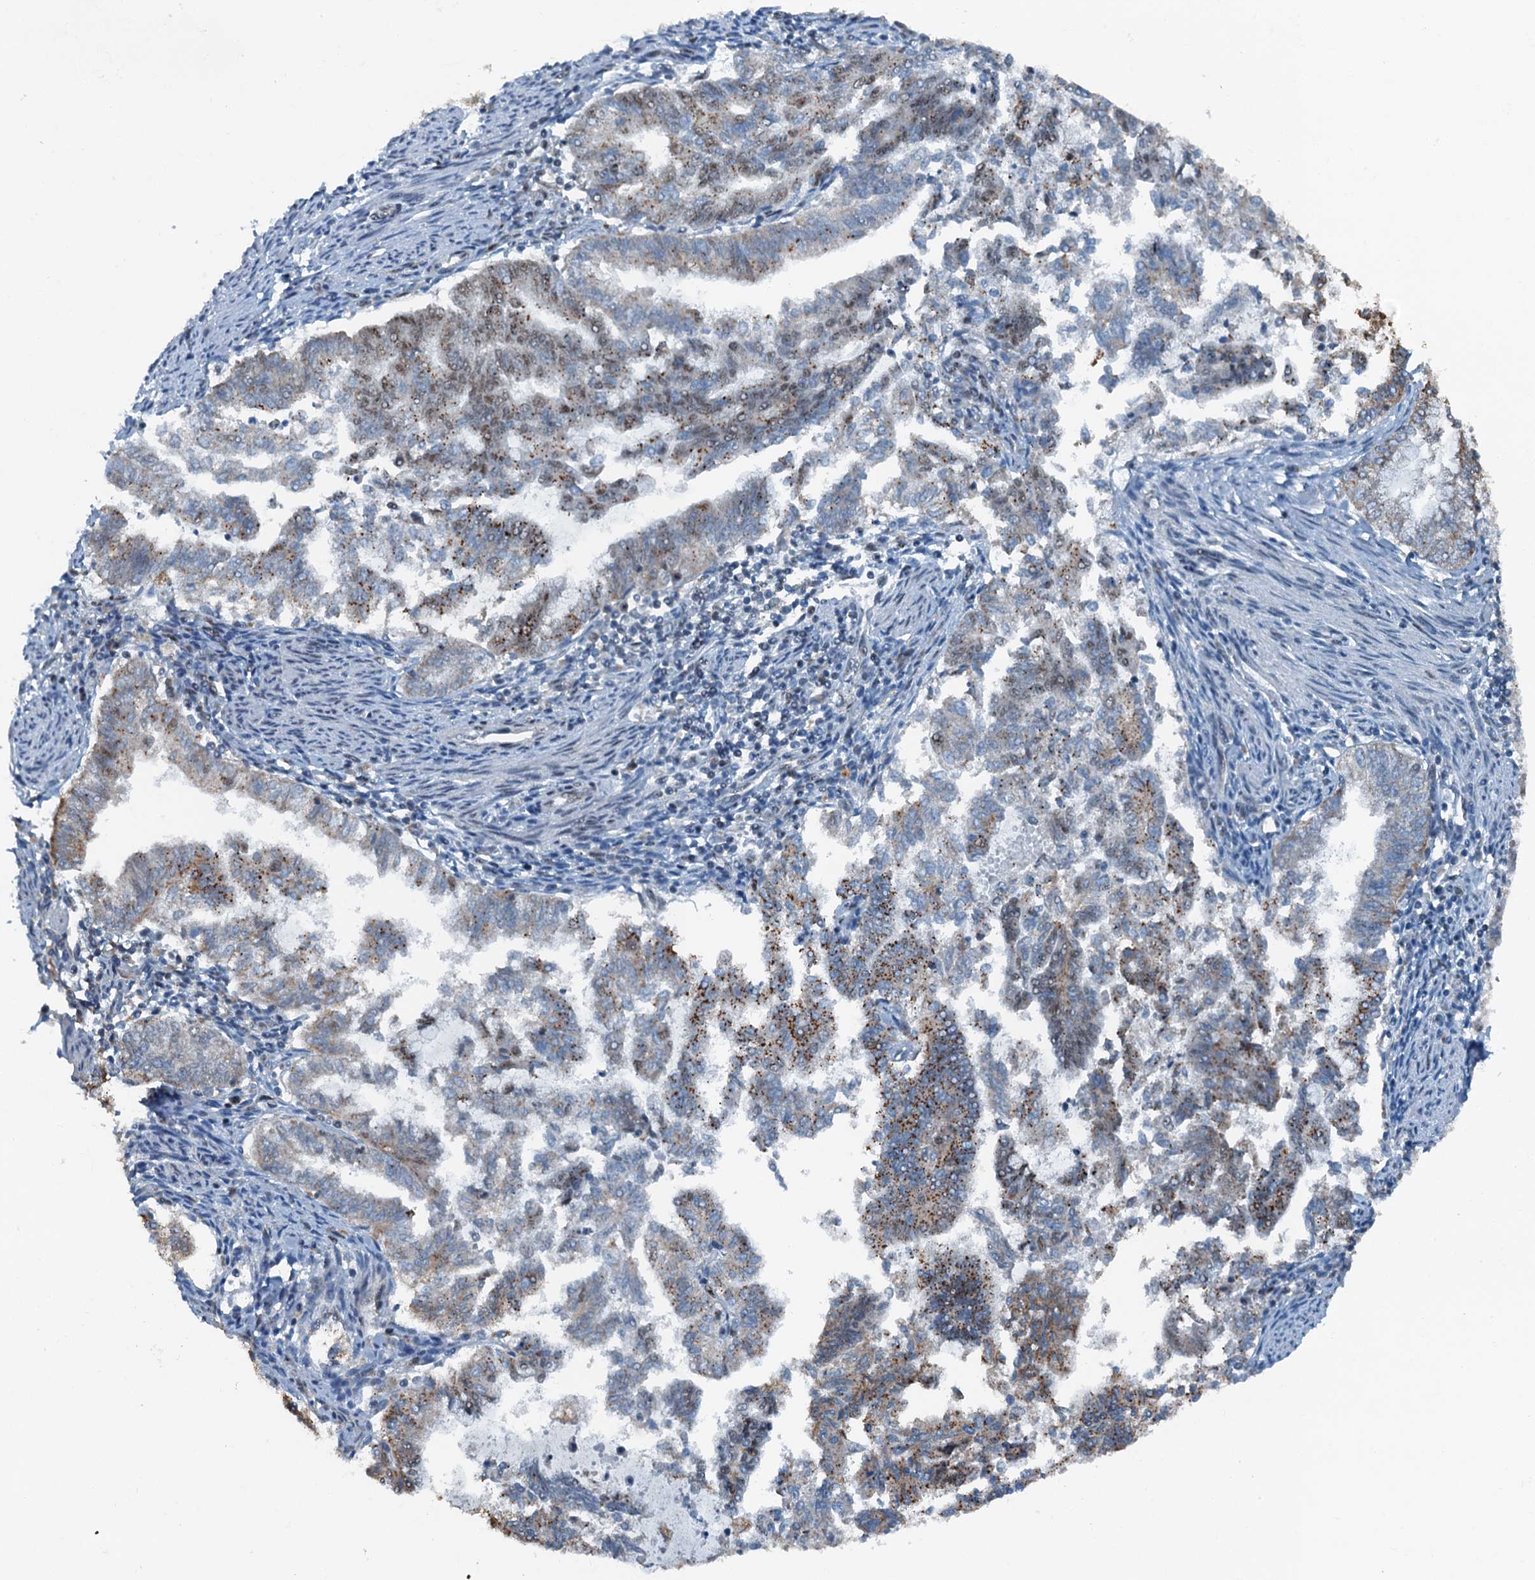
{"staining": {"intensity": "moderate", "quantity": "<25%", "location": "cytoplasmic/membranous"}, "tissue": "endometrial cancer", "cell_type": "Tumor cells", "image_type": "cancer", "snomed": [{"axis": "morphology", "description": "Adenocarcinoma, NOS"}, {"axis": "topography", "description": "Endometrium"}], "caption": "Immunohistochemistry (IHC) (DAB) staining of human adenocarcinoma (endometrial) demonstrates moderate cytoplasmic/membranous protein staining in about <25% of tumor cells. (DAB (3,3'-diaminobenzidine) IHC with brightfield microscopy, high magnification).", "gene": "BMERB1", "patient": {"sex": "female", "age": 79}}